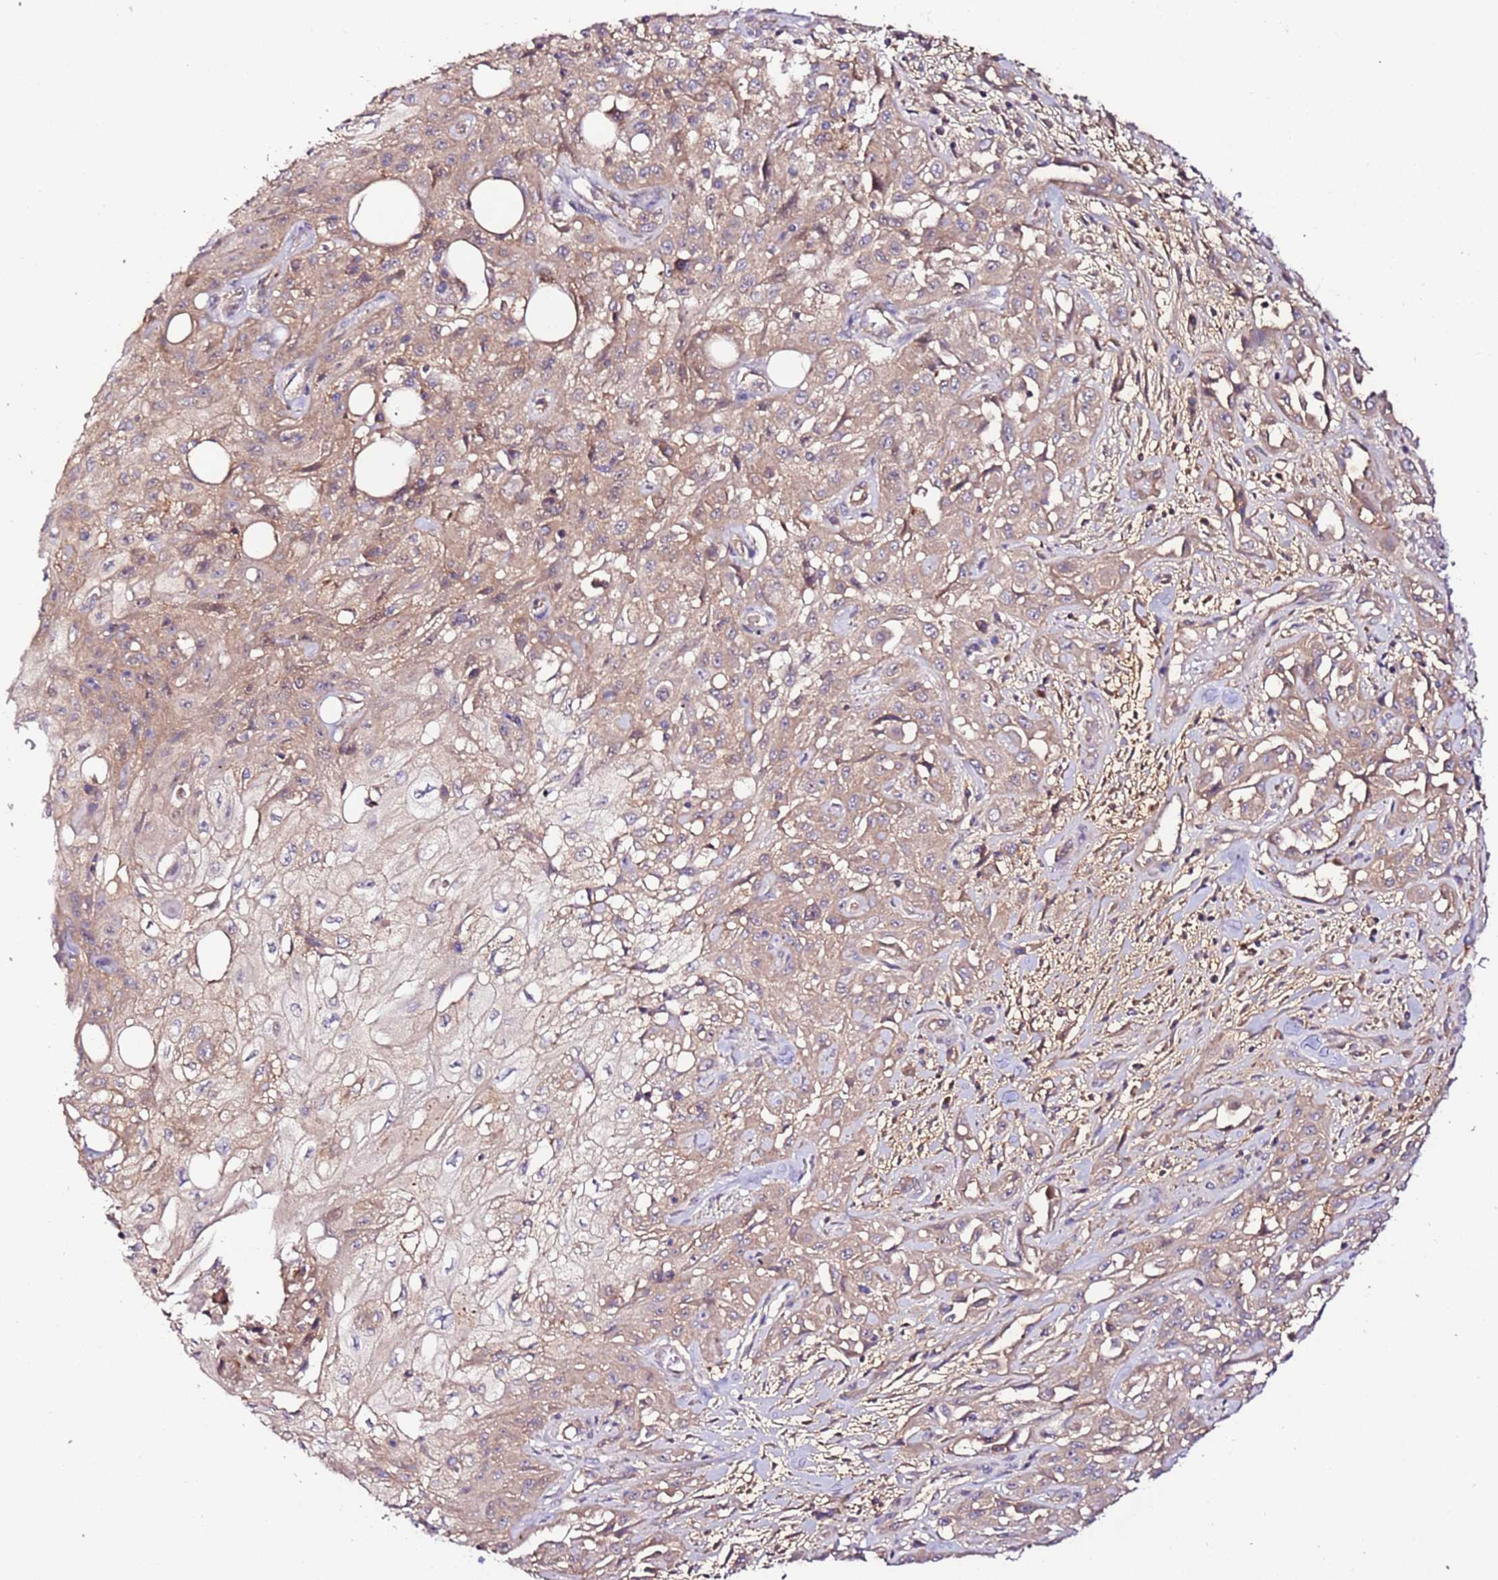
{"staining": {"intensity": "moderate", "quantity": ">75%", "location": "cytoplasmic/membranous"}, "tissue": "skin cancer", "cell_type": "Tumor cells", "image_type": "cancer", "snomed": [{"axis": "morphology", "description": "Squamous cell carcinoma, NOS"}, {"axis": "morphology", "description": "Squamous cell carcinoma, metastatic, NOS"}, {"axis": "topography", "description": "Skin"}, {"axis": "topography", "description": "Lymph node"}], "caption": "Immunohistochemistry of human skin cancer shows medium levels of moderate cytoplasmic/membranous positivity in about >75% of tumor cells.", "gene": "FLVCR1", "patient": {"sex": "male", "age": 75}}